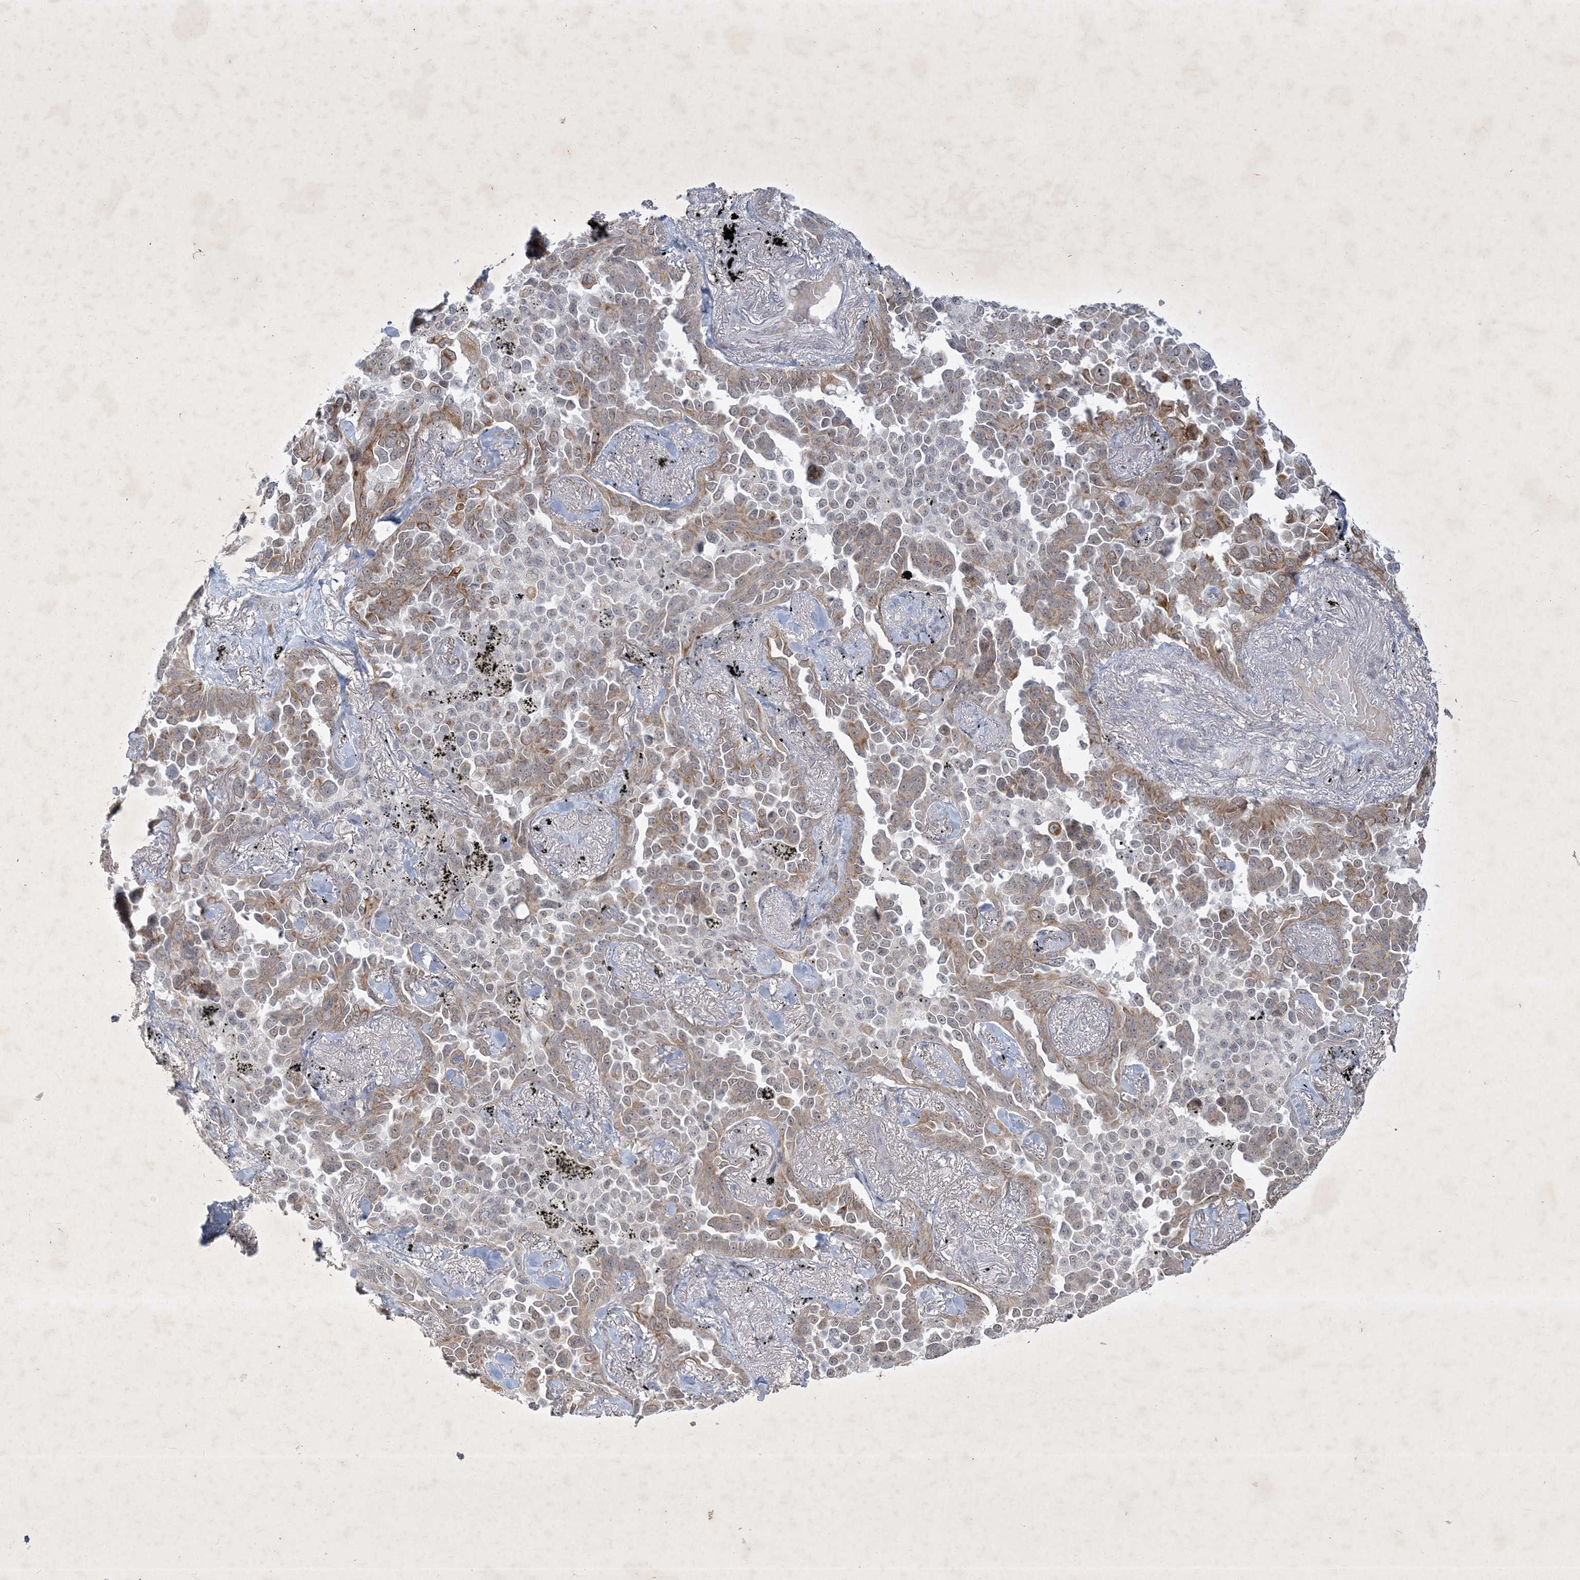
{"staining": {"intensity": "weak", "quantity": "25%-75%", "location": "cytoplasmic/membranous"}, "tissue": "lung cancer", "cell_type": "Tumor cells", "image_type": "cancer", "snomed": [{"axis": "morphology", "description": "Adenocarcinoma, NOS"}, {"axis": "topography", "description": "Lung"}], "caption": "DAB (3,3'-diaminobenzidine) immunohistochemical staining of lung cancer exhibits weak cytoplasmic/membranous protein positivity in about 25%-75% of tumor cells. Immunohistochemistry stains the protein in brown and the nuclei are stained blue.", "gene": "ZBTB9", "patient": {"sex": "female", "age": 67}}